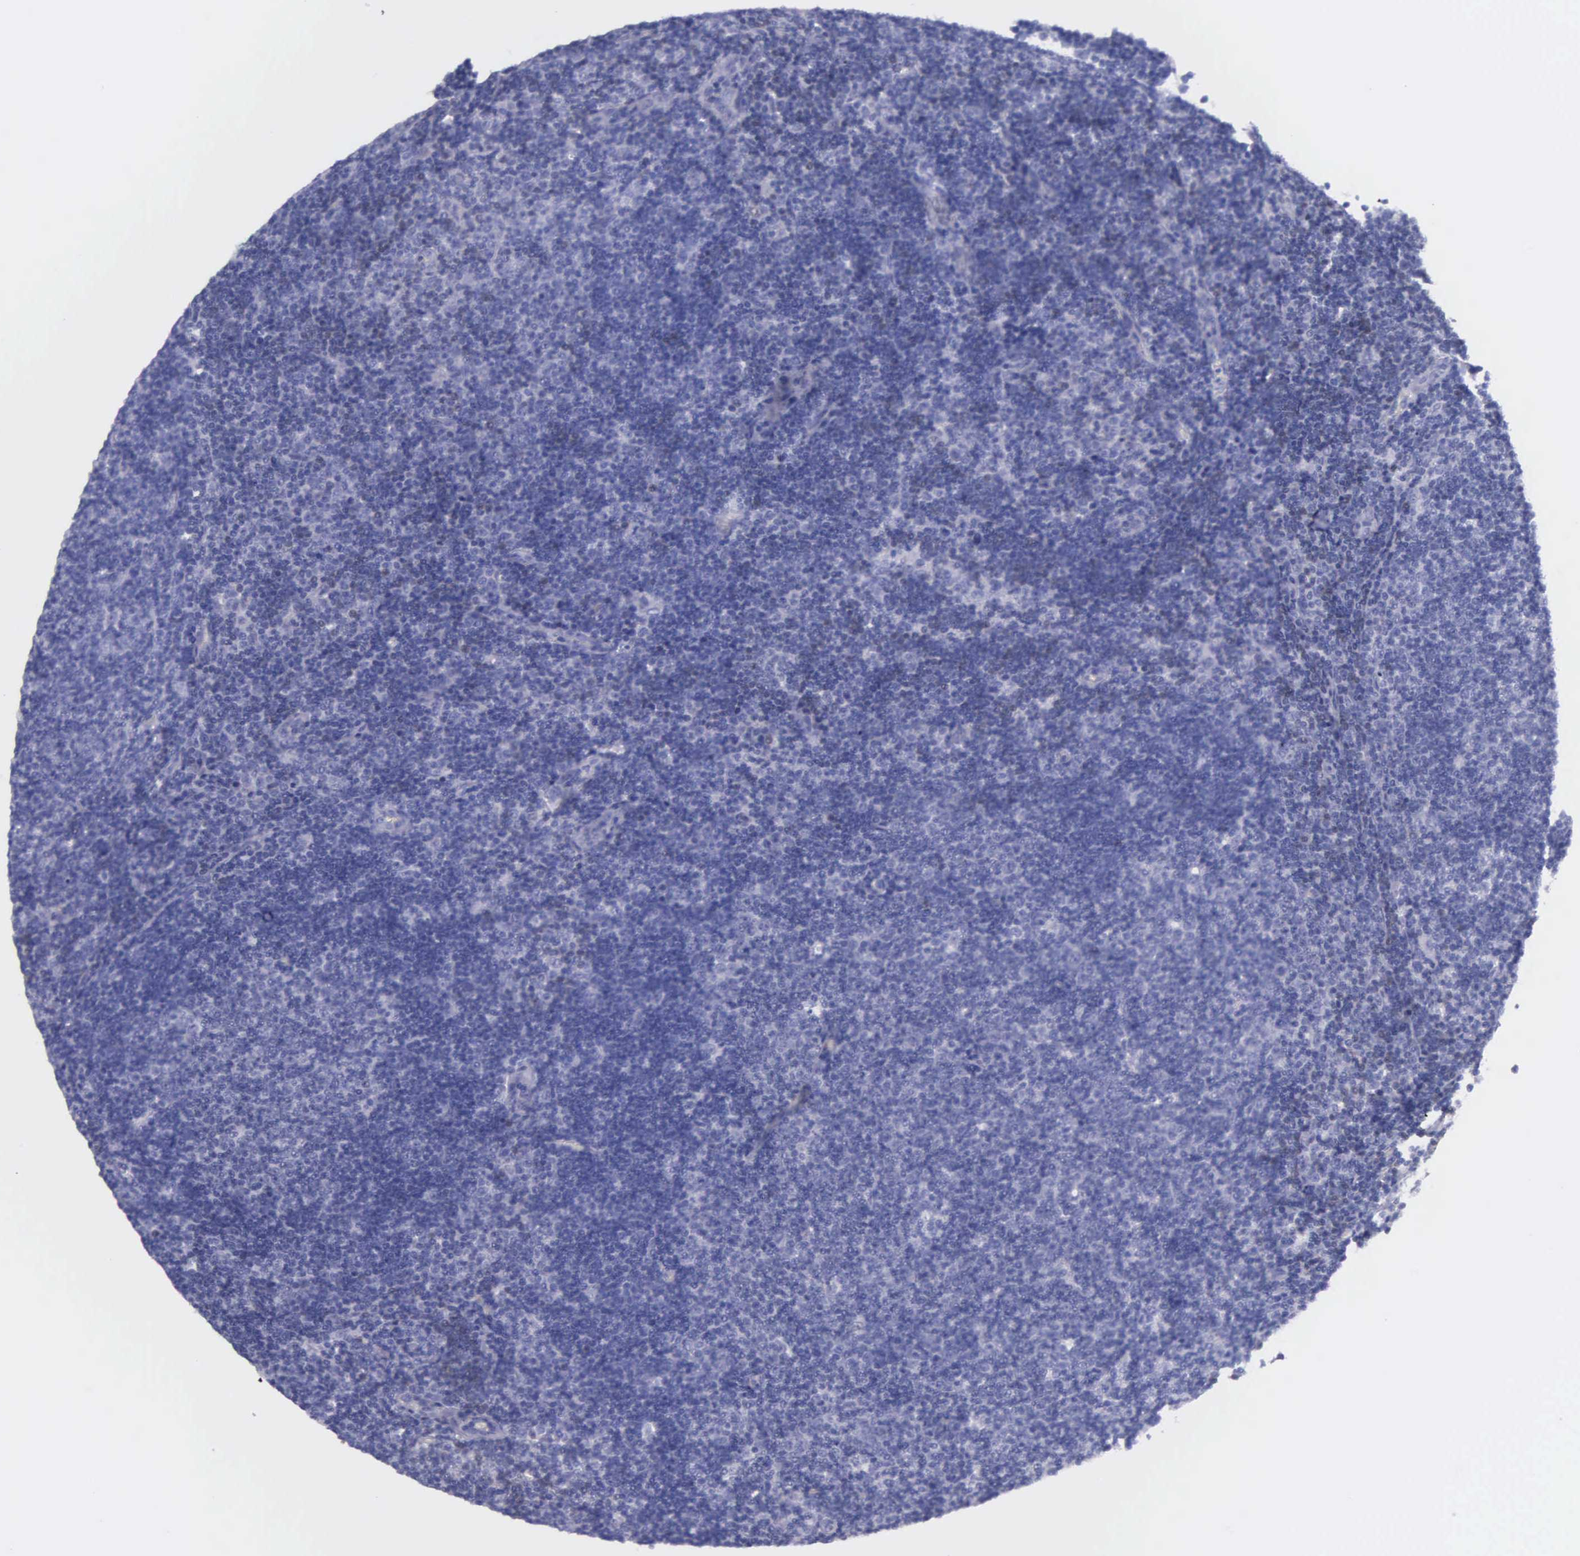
{"staining": {"intensity": "negative", "quantity": "none", "location": "none"}, "tissue": "lymphoma", "cell_type": "Tumor cells", "image_type": "cancer", "snomed": [{"axis": "morphology", "description": "Malignant lymphoma, non-Hodgkin's type, Low grade"}, {"axis": "topography", "description": "Lymph node"}], "caption": "High power microscopy micrograph of an immunohistochemistry histopathology image of malignant lymphoma, non-Hodgkin's type (low-grade), revealing no significant positivity in tumor cells.", "gene": "GSTT2", "patient": {"sex": "male", "age": 49}}